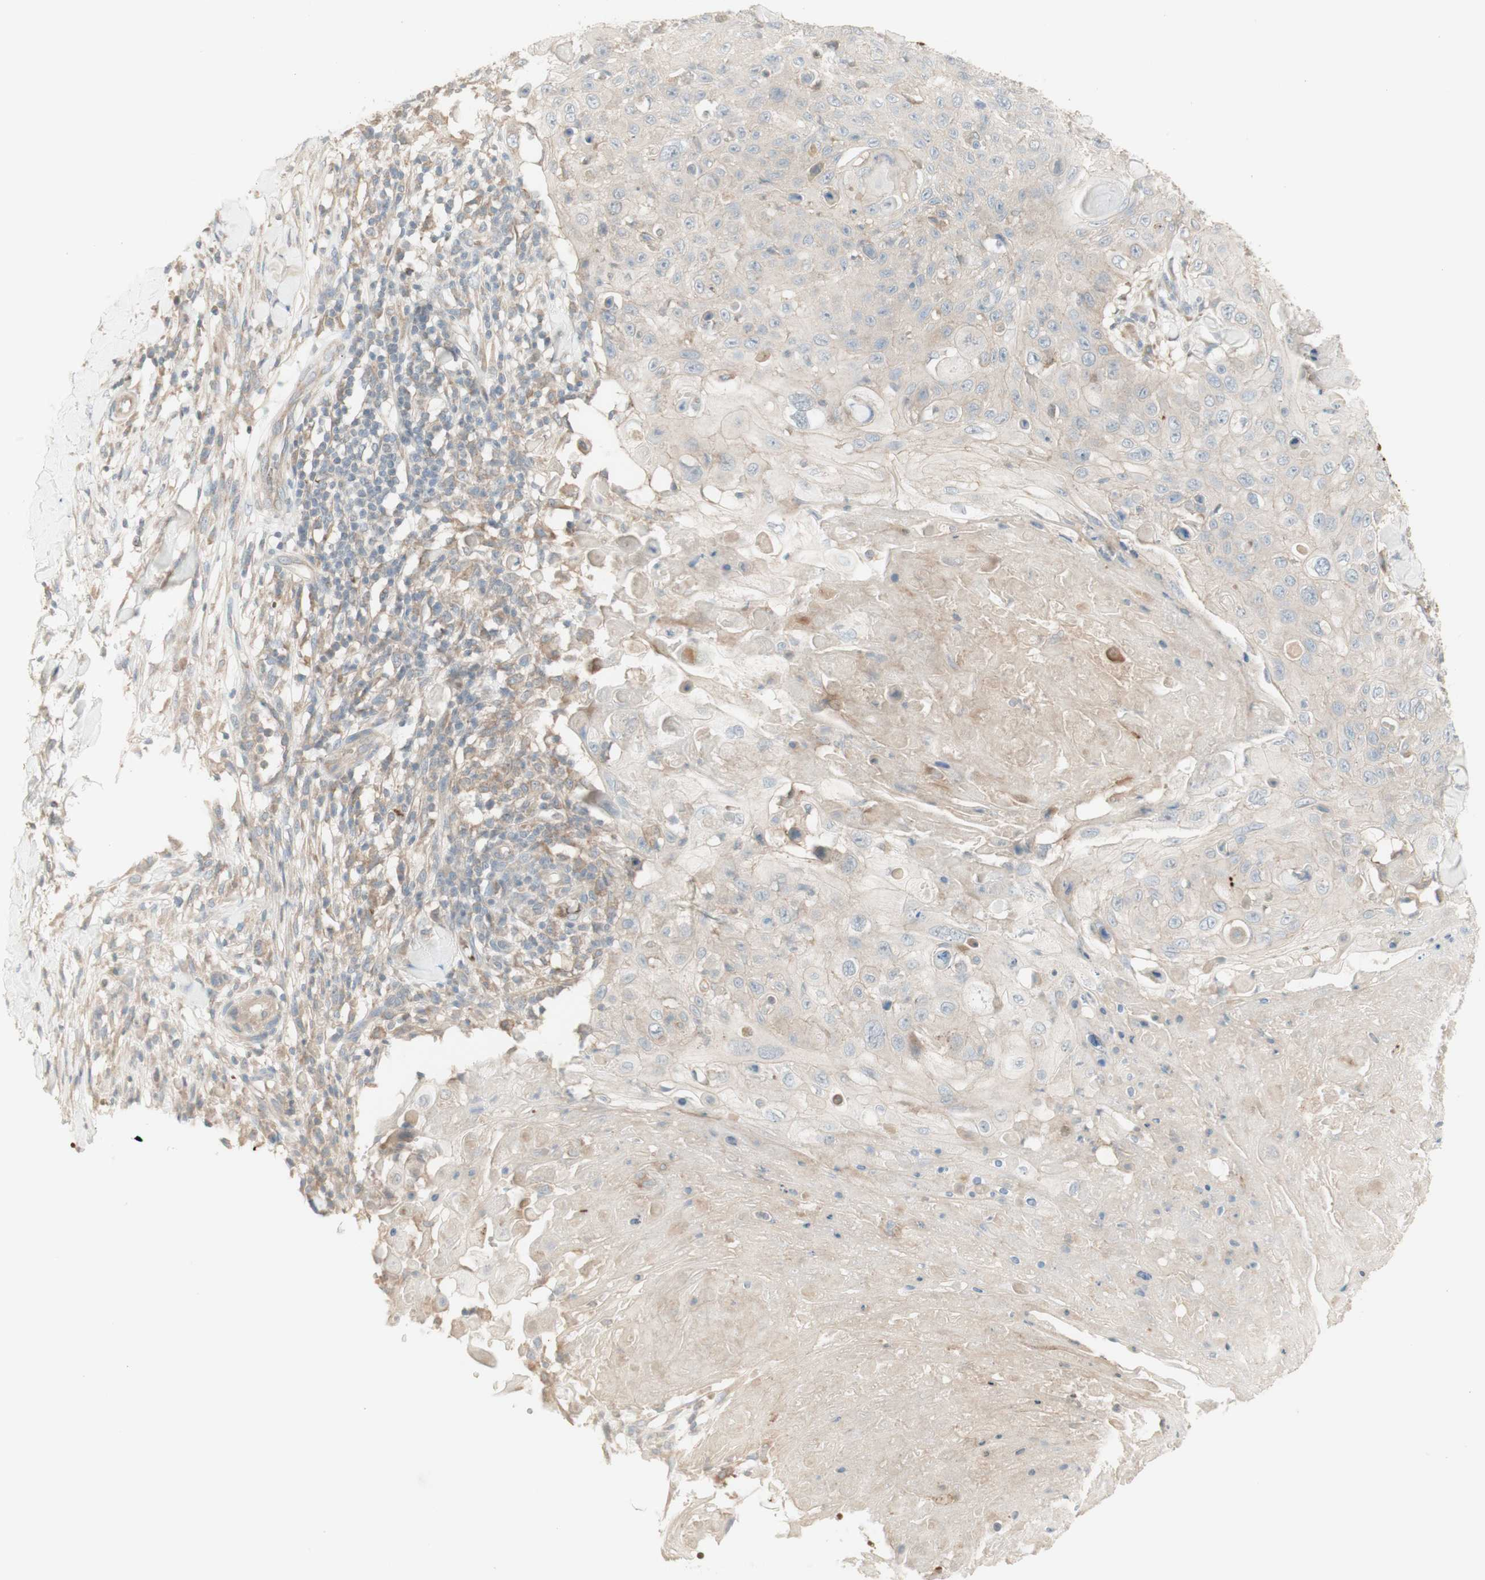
{"staining": {"intensity": "weak", "quantity": "<25%", "location": "cytoplasmic/membranous"}, "tissue": "skin cancer", "cell_type": "Tumor cells", "image_type": "cancer", "snomed": [{"axis": "morphology", "description": "Squamous cell carcinoma, NOS"}, {"axis": "topography", "description": "Skin"}], "caption": "Immunohistochemistry photomicrograph of human squamous cell carcinoma (skin) stained for a protein (brown), which reveals no expression in tumor cells.", "gene": "PTGER4", "patient": {"sex": "male", "age": 86}}